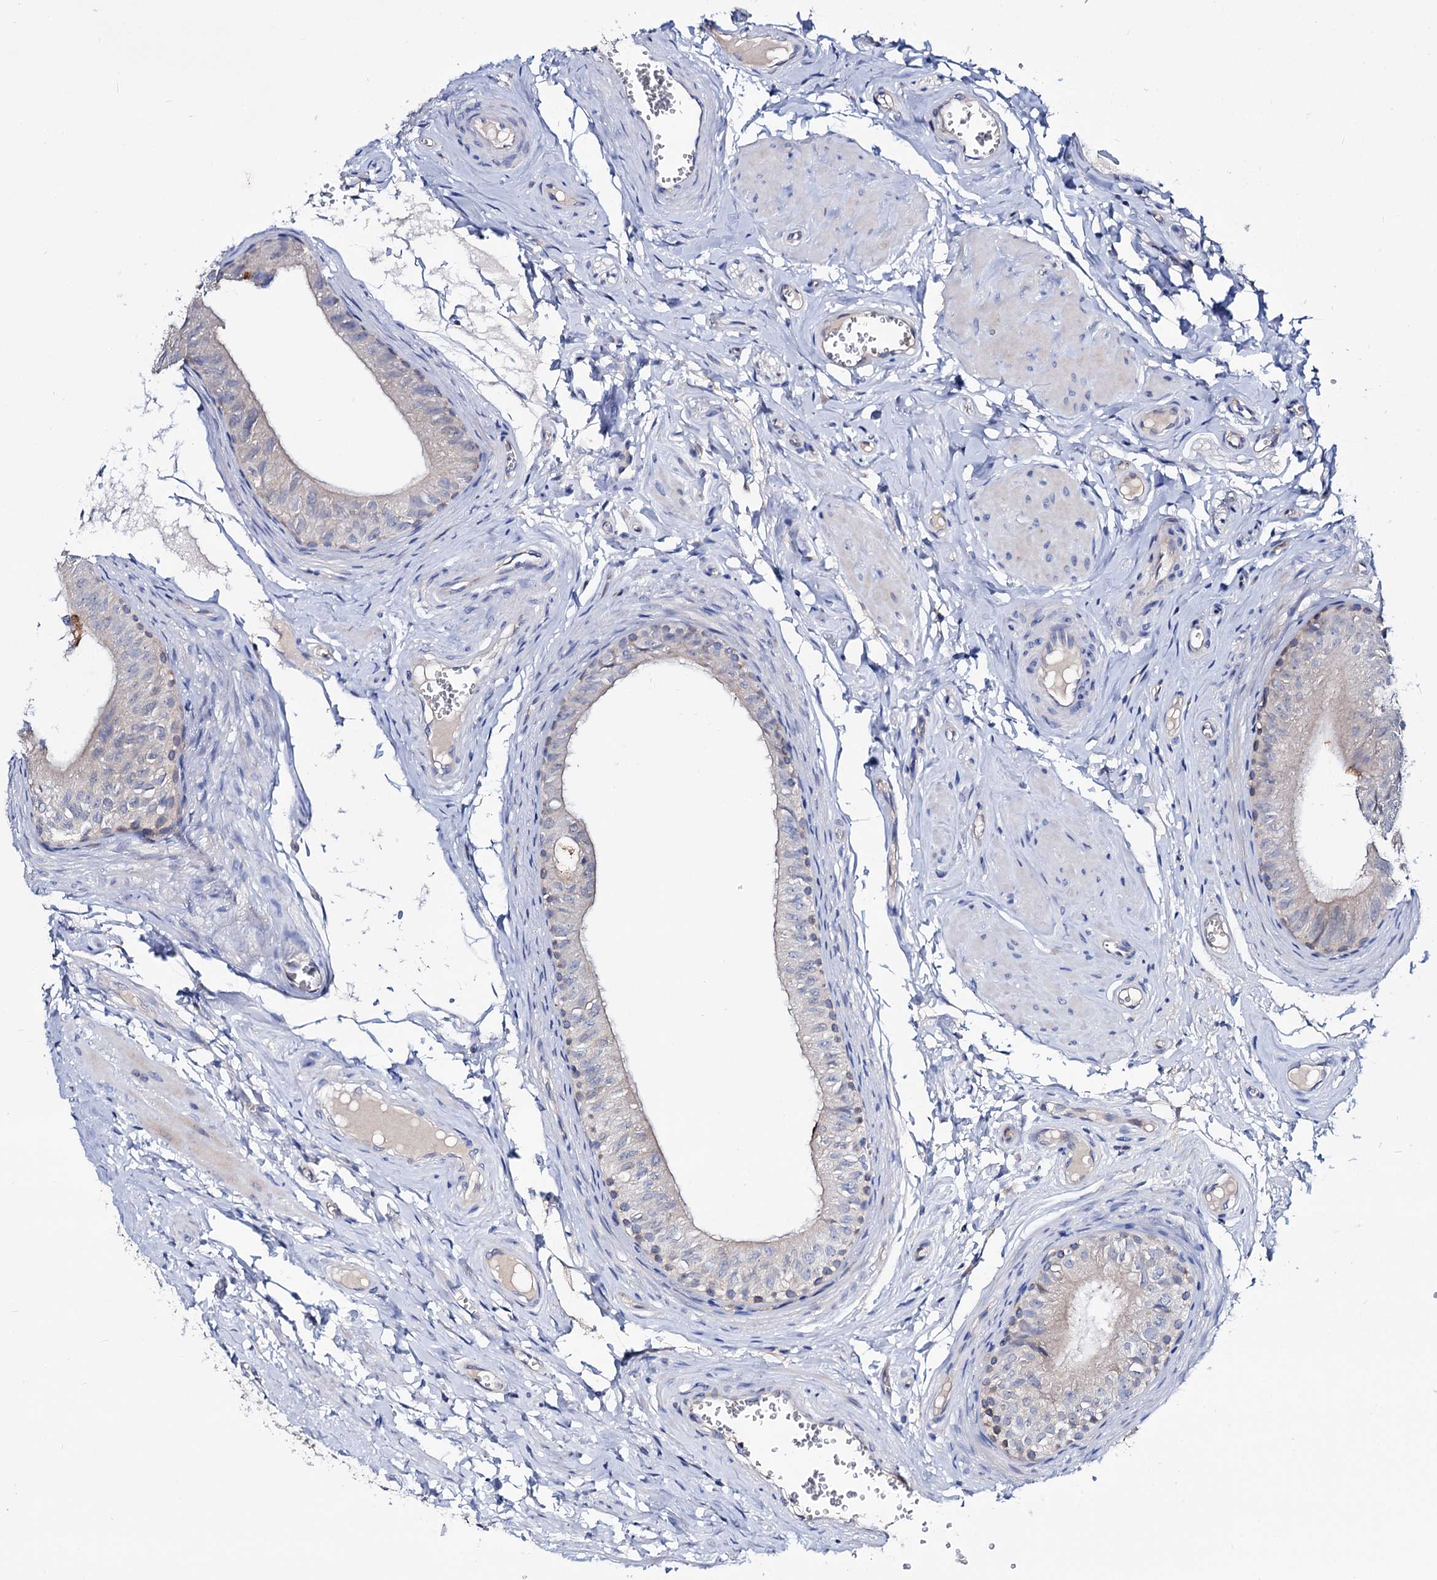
{"staining": {"intensity": "negative", "quantity": "none", "location": "none"}, "tissue": "epididymis", "cell_type": "Glandular cells", "image_type": "normal", "snomed": [{"axis": "morphology", "description": "Normal tissue, NOS"}, {"axis": "topography", "description": "Epididymis"}], "caption": "An immunohistochemistry histopathology image of benign epididymis is shown. There is no staining in glandular cells of epididymis.", "gene": "DYDC2", "patient": {"sex": "male", "age": 42}}